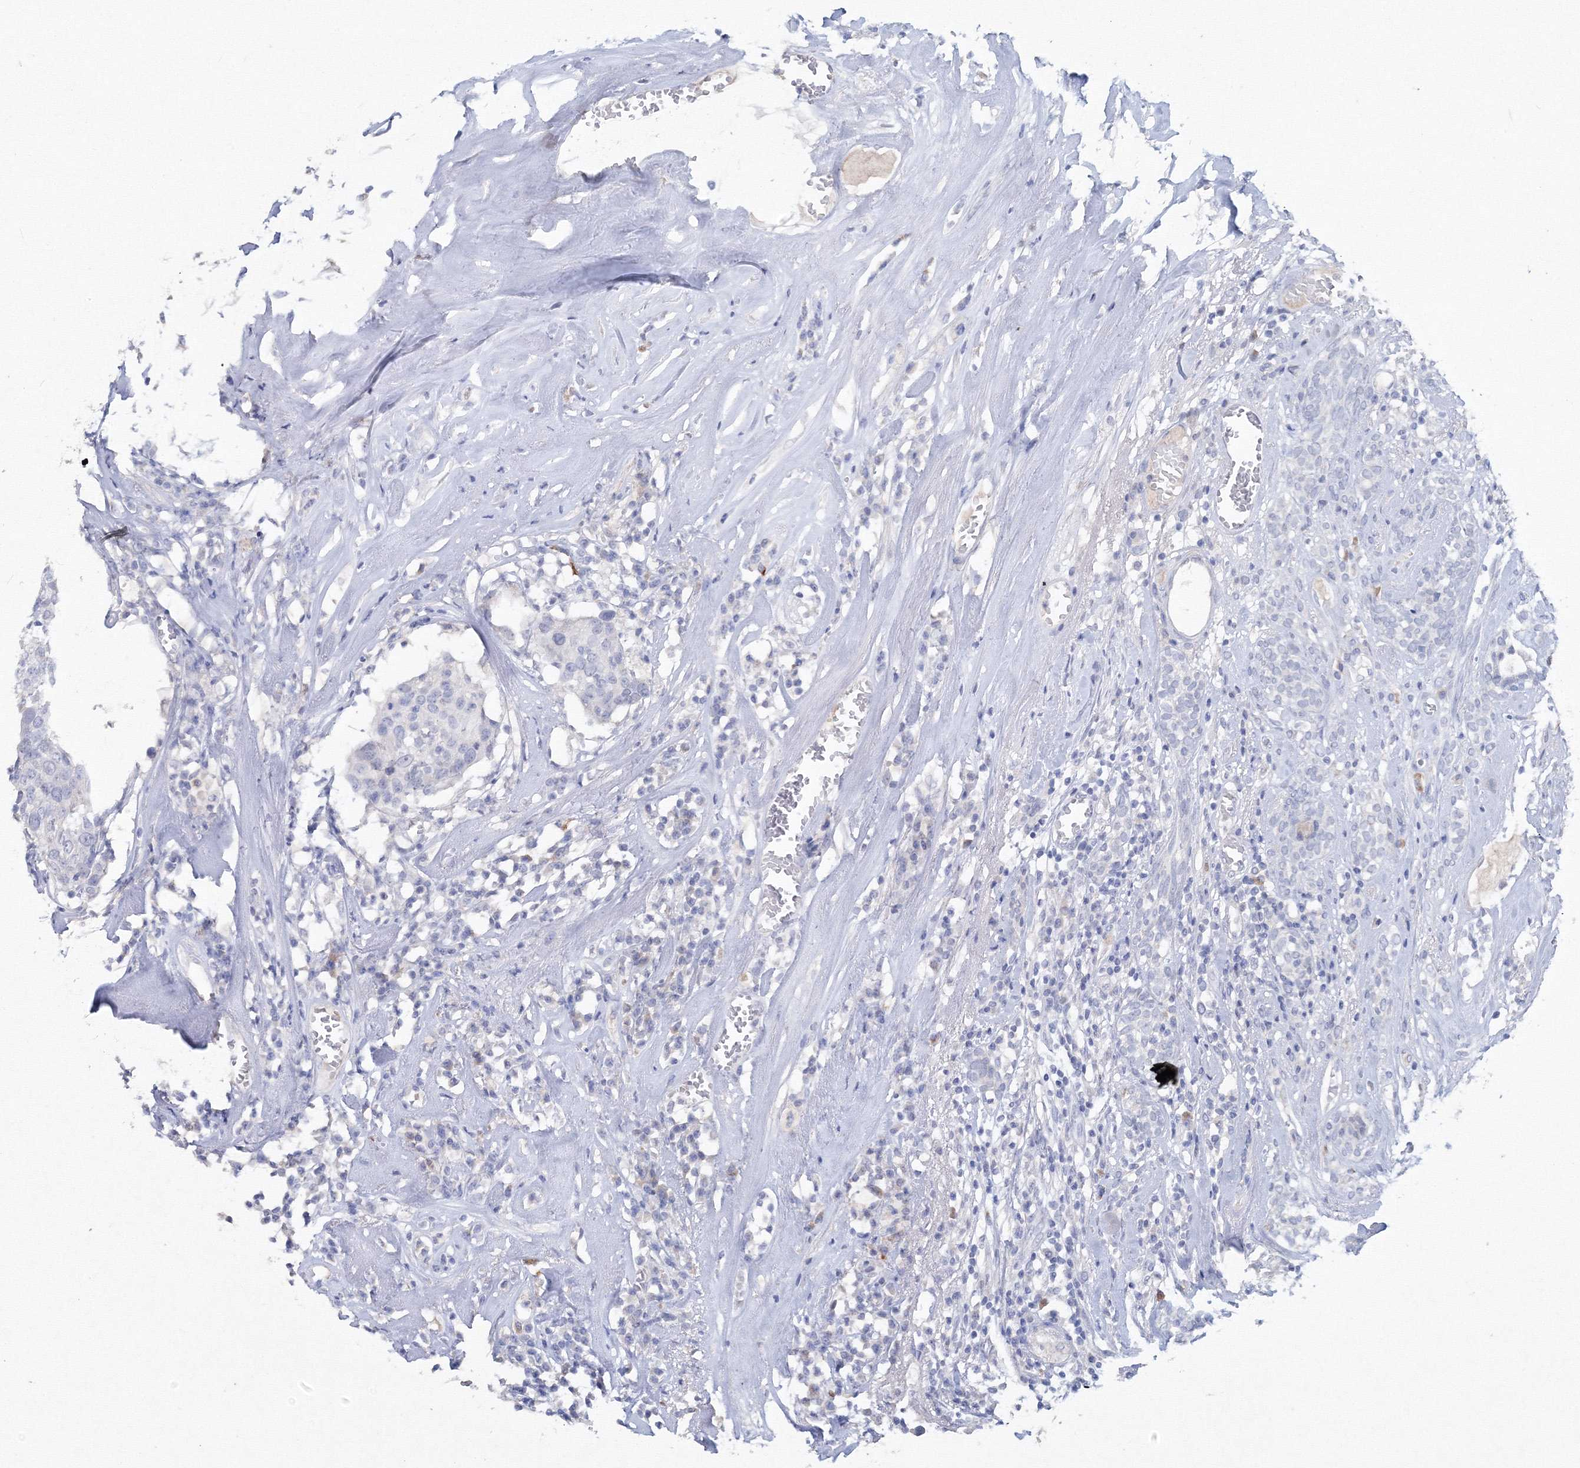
{"staining": {"intensity": "negative", "quantity": "none", "location": "none"}, "tissue": "head and neck cancer", "cell_type": "Tumor cells", "image_type": "cancer", "snomed": [{"axis": "morphology", "description": "Adenocarcinoma, NOS"}, {"axis": "topography", "description": "Salivary gland"}, {"axis": "topography", "description": "Head-Neck"}], "caption": "Immunohistochemical staining of head and neck cancer reveals no significant expression in tumor cells.", "gene": "GCKR", "patient": {"sex": "female", "age": 65}}